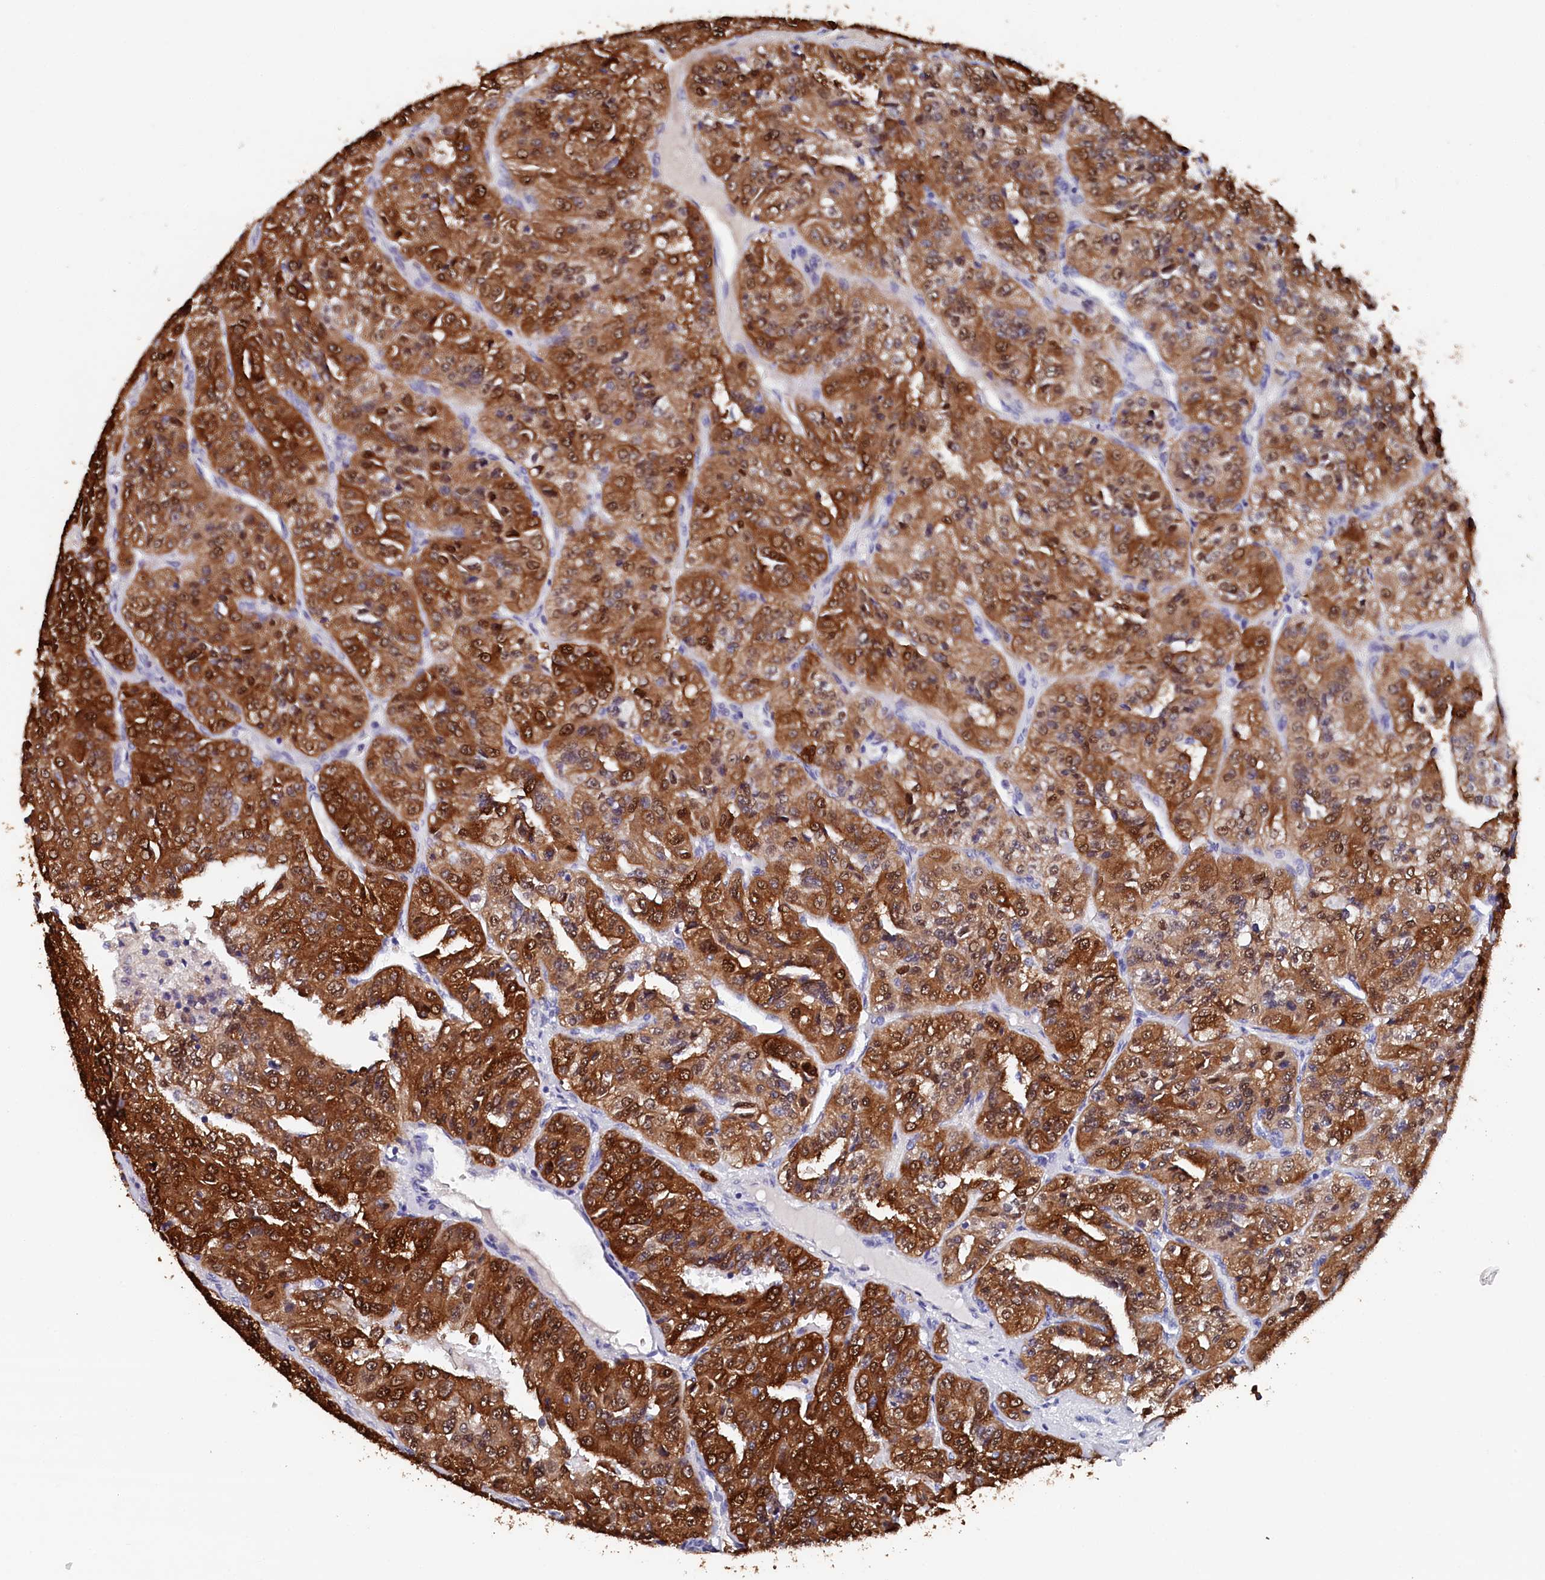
{"staining": {"intensity": "strong", "quantity": ">75%", "location": "cytoplasmic/membranous,nuclear"}, "tissue": "renal cancer", "cell_type": "Tumor cells", "image_type": "cancer", "snomed": [{"axis": "morphology", "description": "Adenocarcinoma, NOS"}, {"axis": "topography", "description": "Kidney"}], "caption": "Renal cancer (adenocarcinoma) stained with DAB (3,3'-diaminobenzidine) IHC reveals high levels of strong cytoplasmic/membranous and nuclear positivity in approximately >75% of tumor cells. Immunohistochemistry (ihc) stains the protein of interest in brown and the nuclei are stained blue.", "gene": "BHMT", "patient": {"sex": "female", "age": 63}}